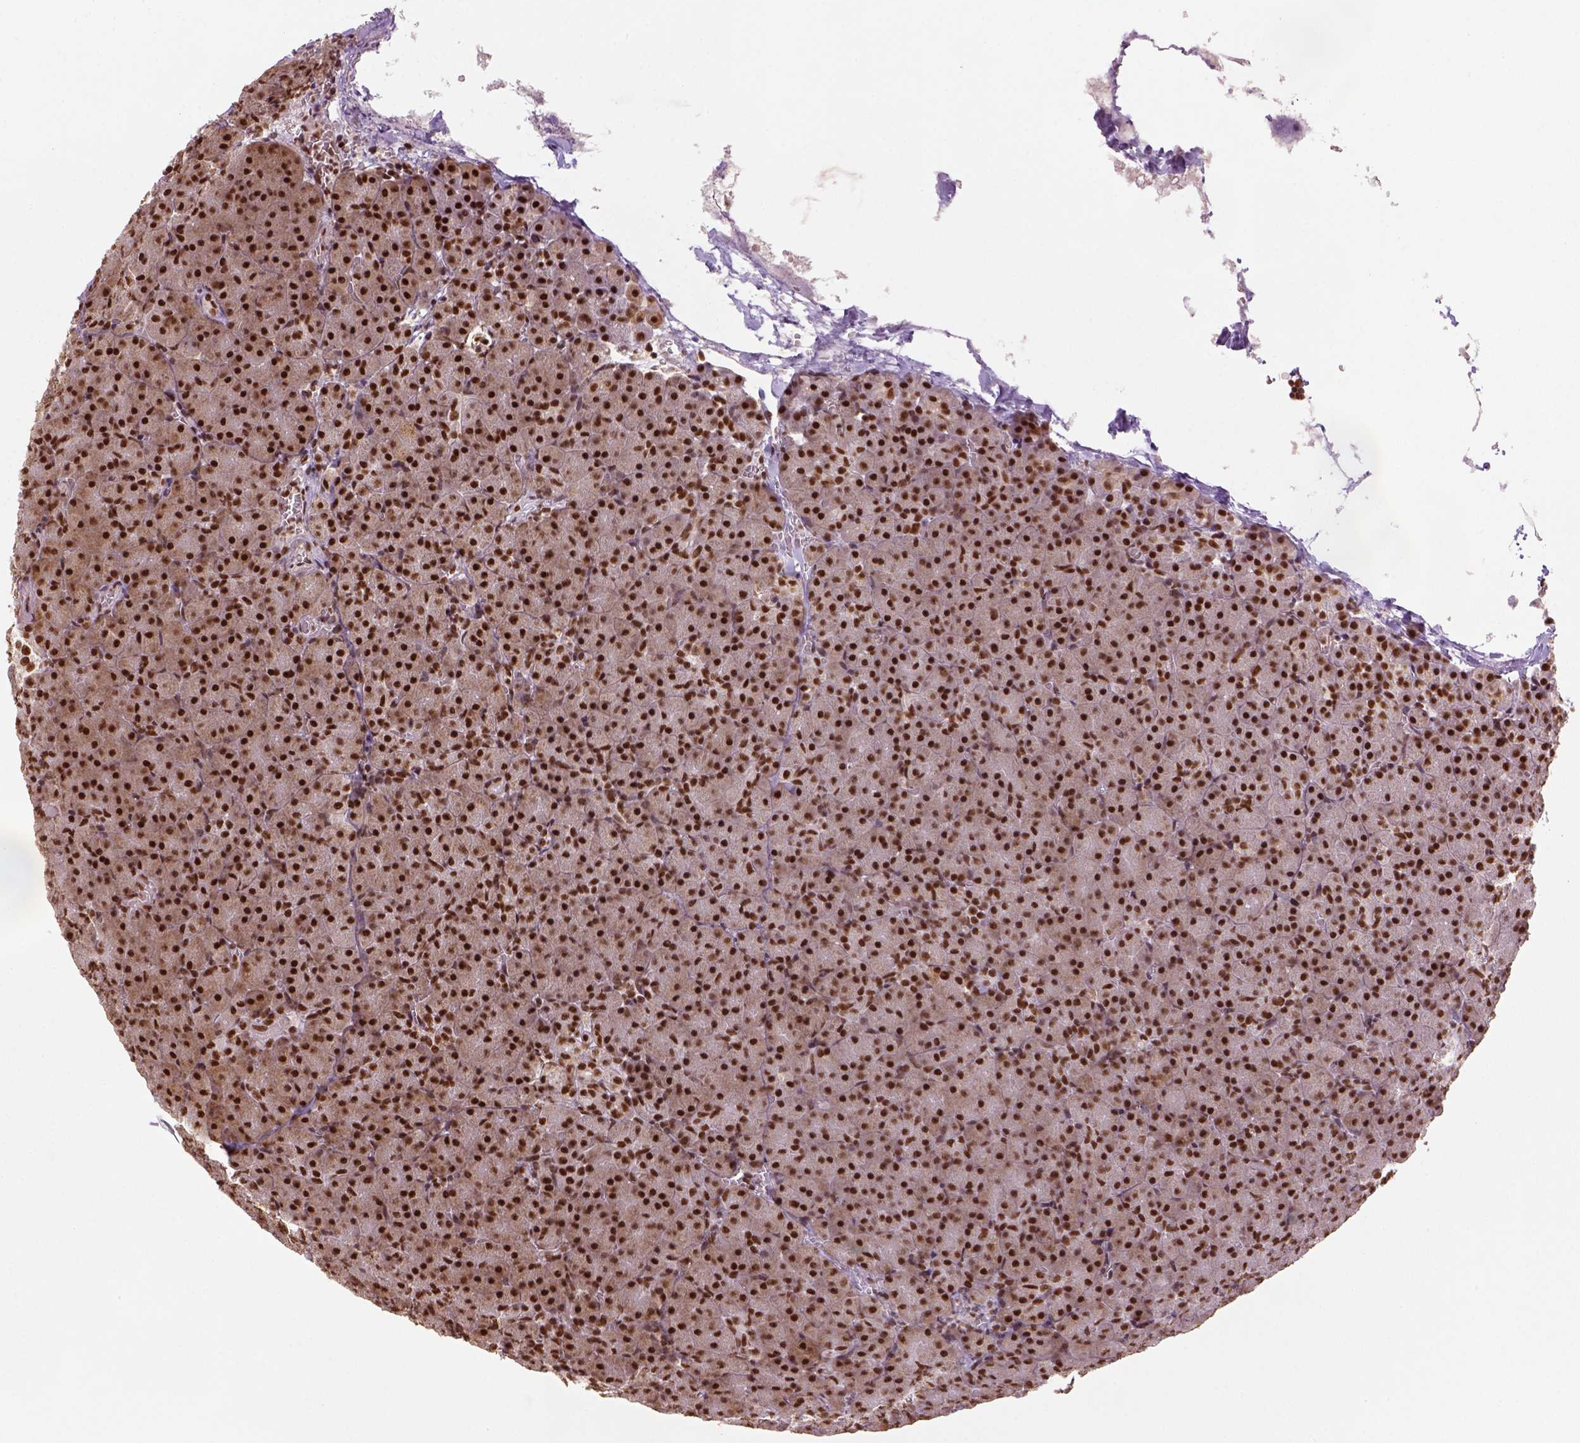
{"staining": {"intensity": "strong", "quantity": ">75%", "location": "nuclear"}, "tissue": "pancreas", "cell_type": "Exocrine glandular cells", "image_type": "normal", "snomed": [{"axis": "morphology", "description": "Normal tissue, NOS"}, {"axis": "topography", "description": "Pancreas"}], "caption": "Strong nuclear positivity is seen in approximately >75% of exocrine glandular cells in unremarkable pancreas. The staining is performed using DAB (3,3'-diaminobenzidine) brown chromogen to label protein expression. The nuclei are counter-stained blue using hematoxylin.", "gene": "CCAR1", "patient": {"sex": "female", "age": 74}}